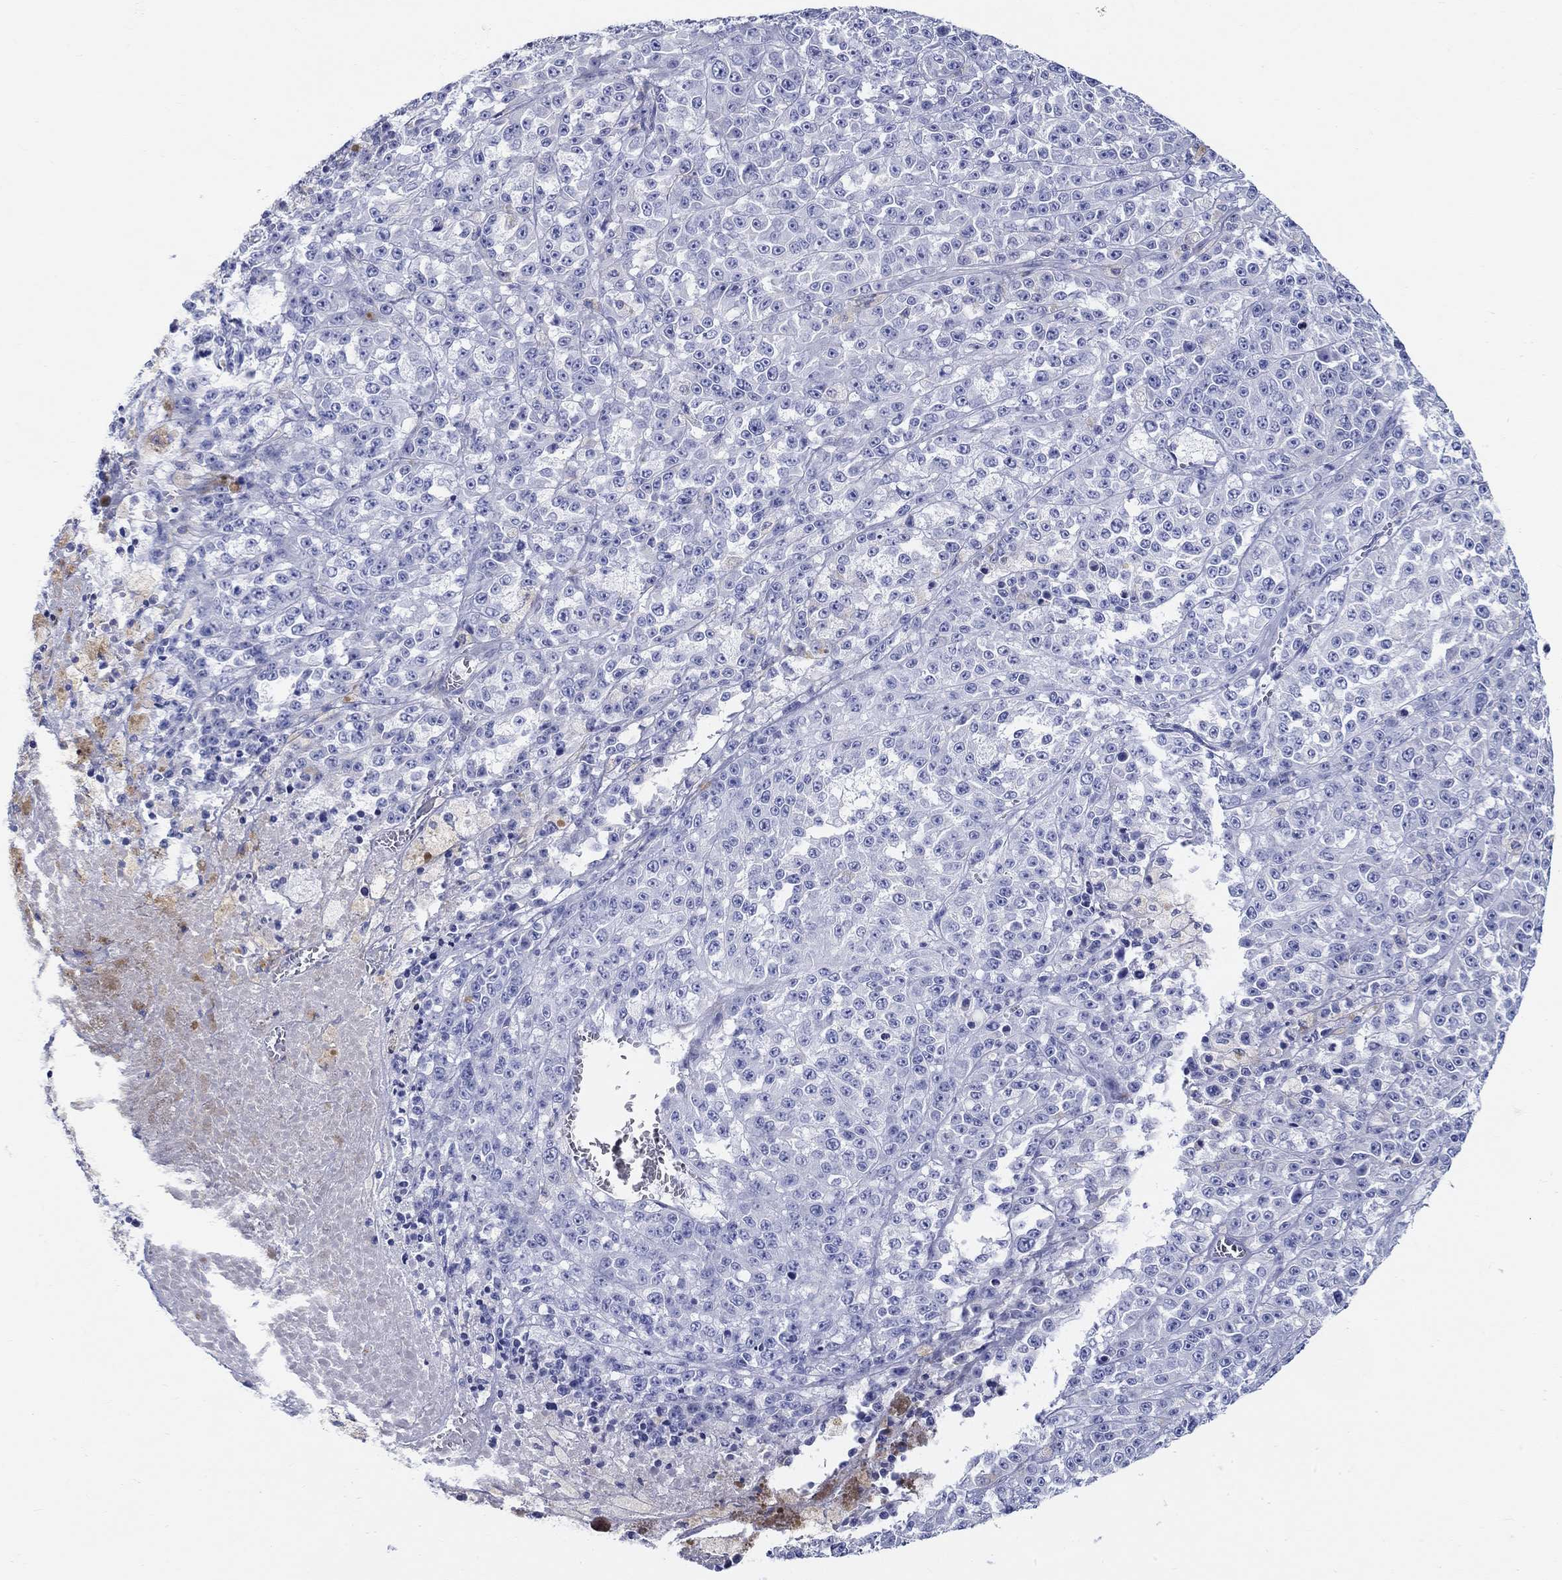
{"staining": {"intensity": "negative", "quantity": "none", "location": "none"}, "tissue": "melanoma", "cell_type": "Tumor cells", "image_type": "cancer", "snomed": [{"axis": "morphology", "description": "Malignant melanoma, NOS"}, {"axis": "topography", "description": "Skin"}], "caption": "Tumor cells show no significant expression in melanoma.", "gene": "CRYGS", "patient": {"sex": "female", "age": 58}}